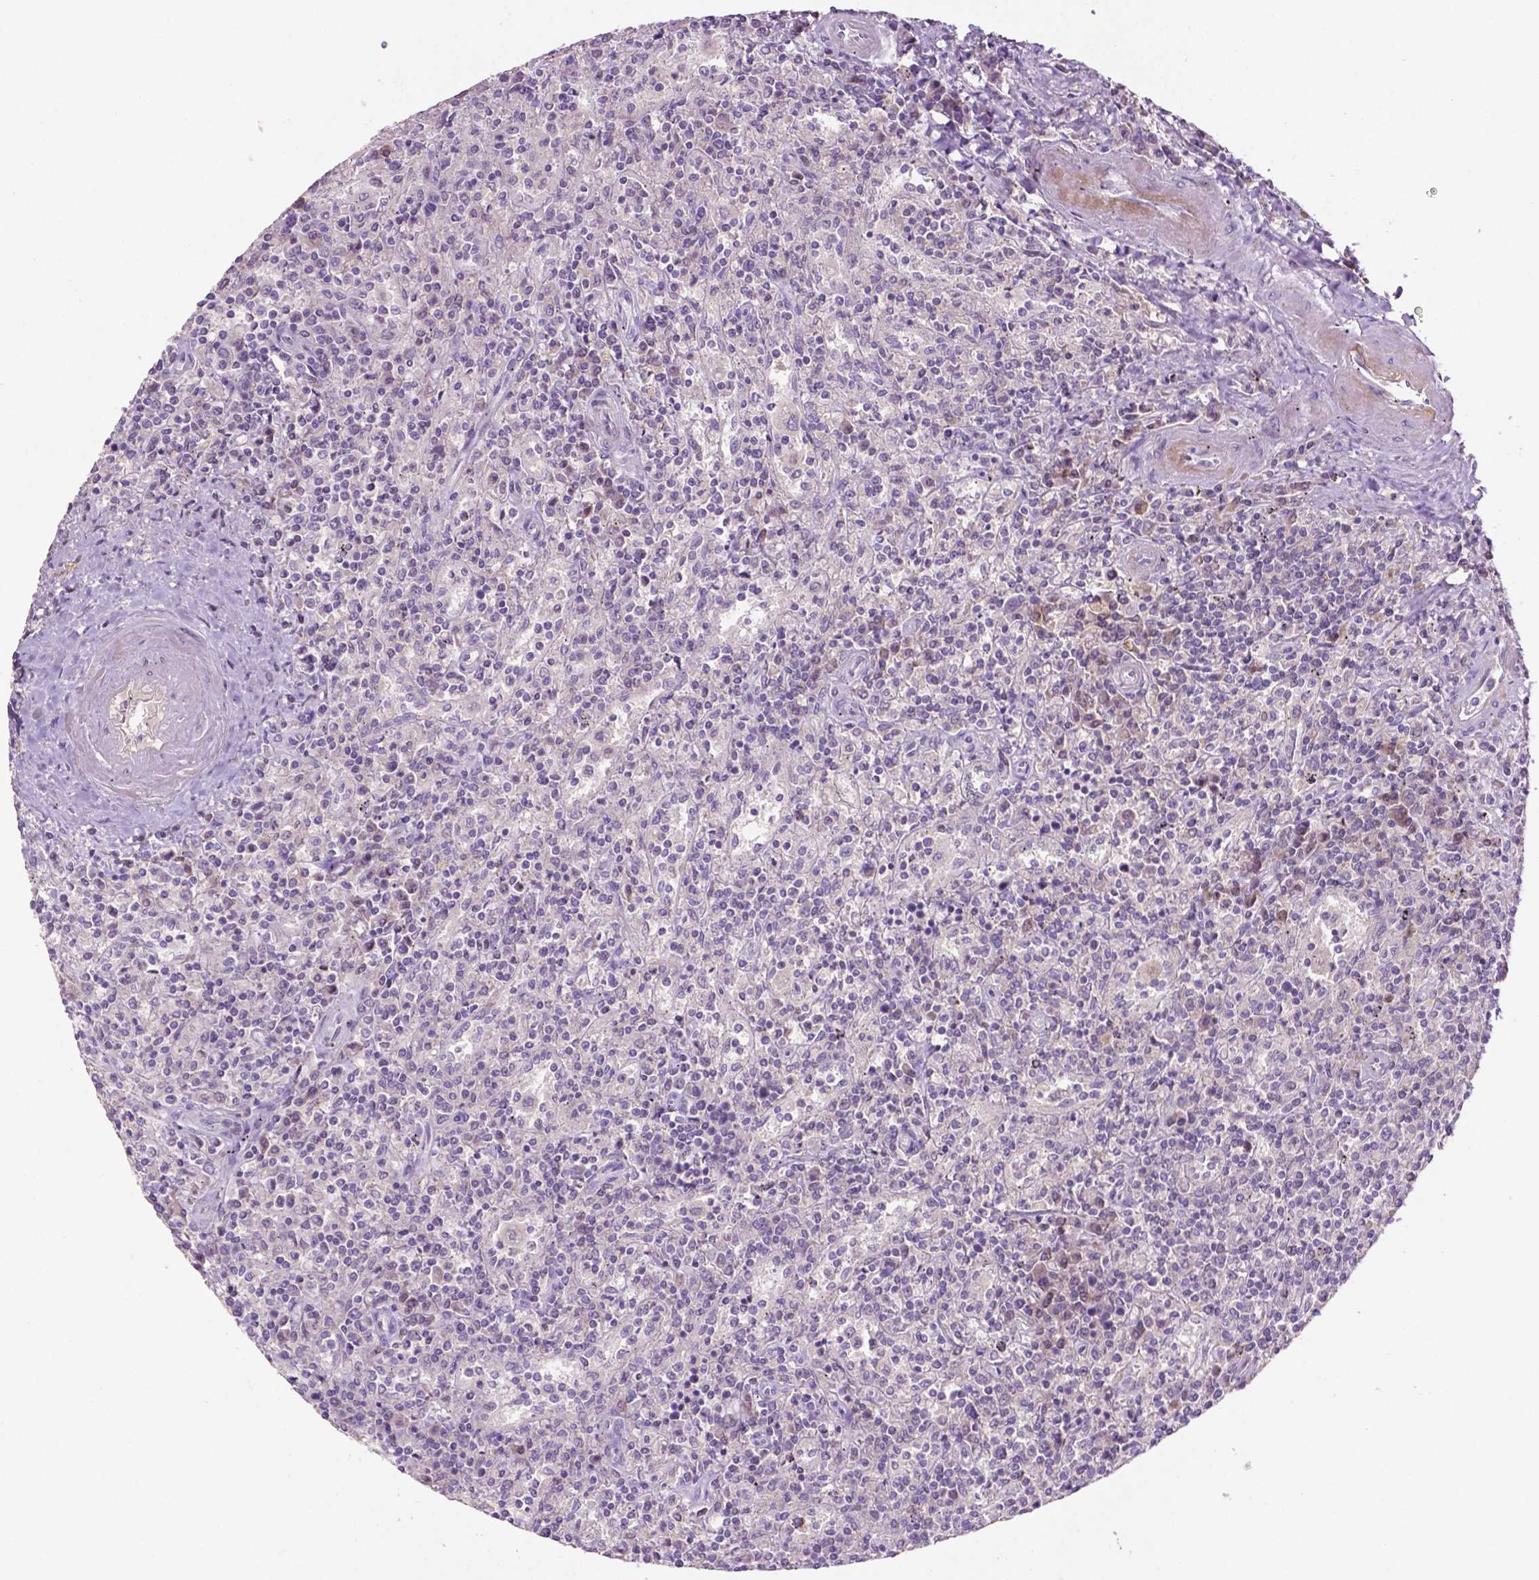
{"staining": {"intensity": "negative", "quantity": "none", "location": "none"}, "tissue": "lymphoma", "cell_type": "Tumor cells", "image_type": "cancer", "snomed": [{"axis": "morphology", "description": "Malignant lymphoma, non-Hodgkin's type, Low grade"}, {"axis": "topography", "description": "Spleen"}], "caption": "IHC of lymphoma demonstrates no staining in tumor cells.", "gene": "FBLN1", "patient": {"sex": "male", "age": 62}}